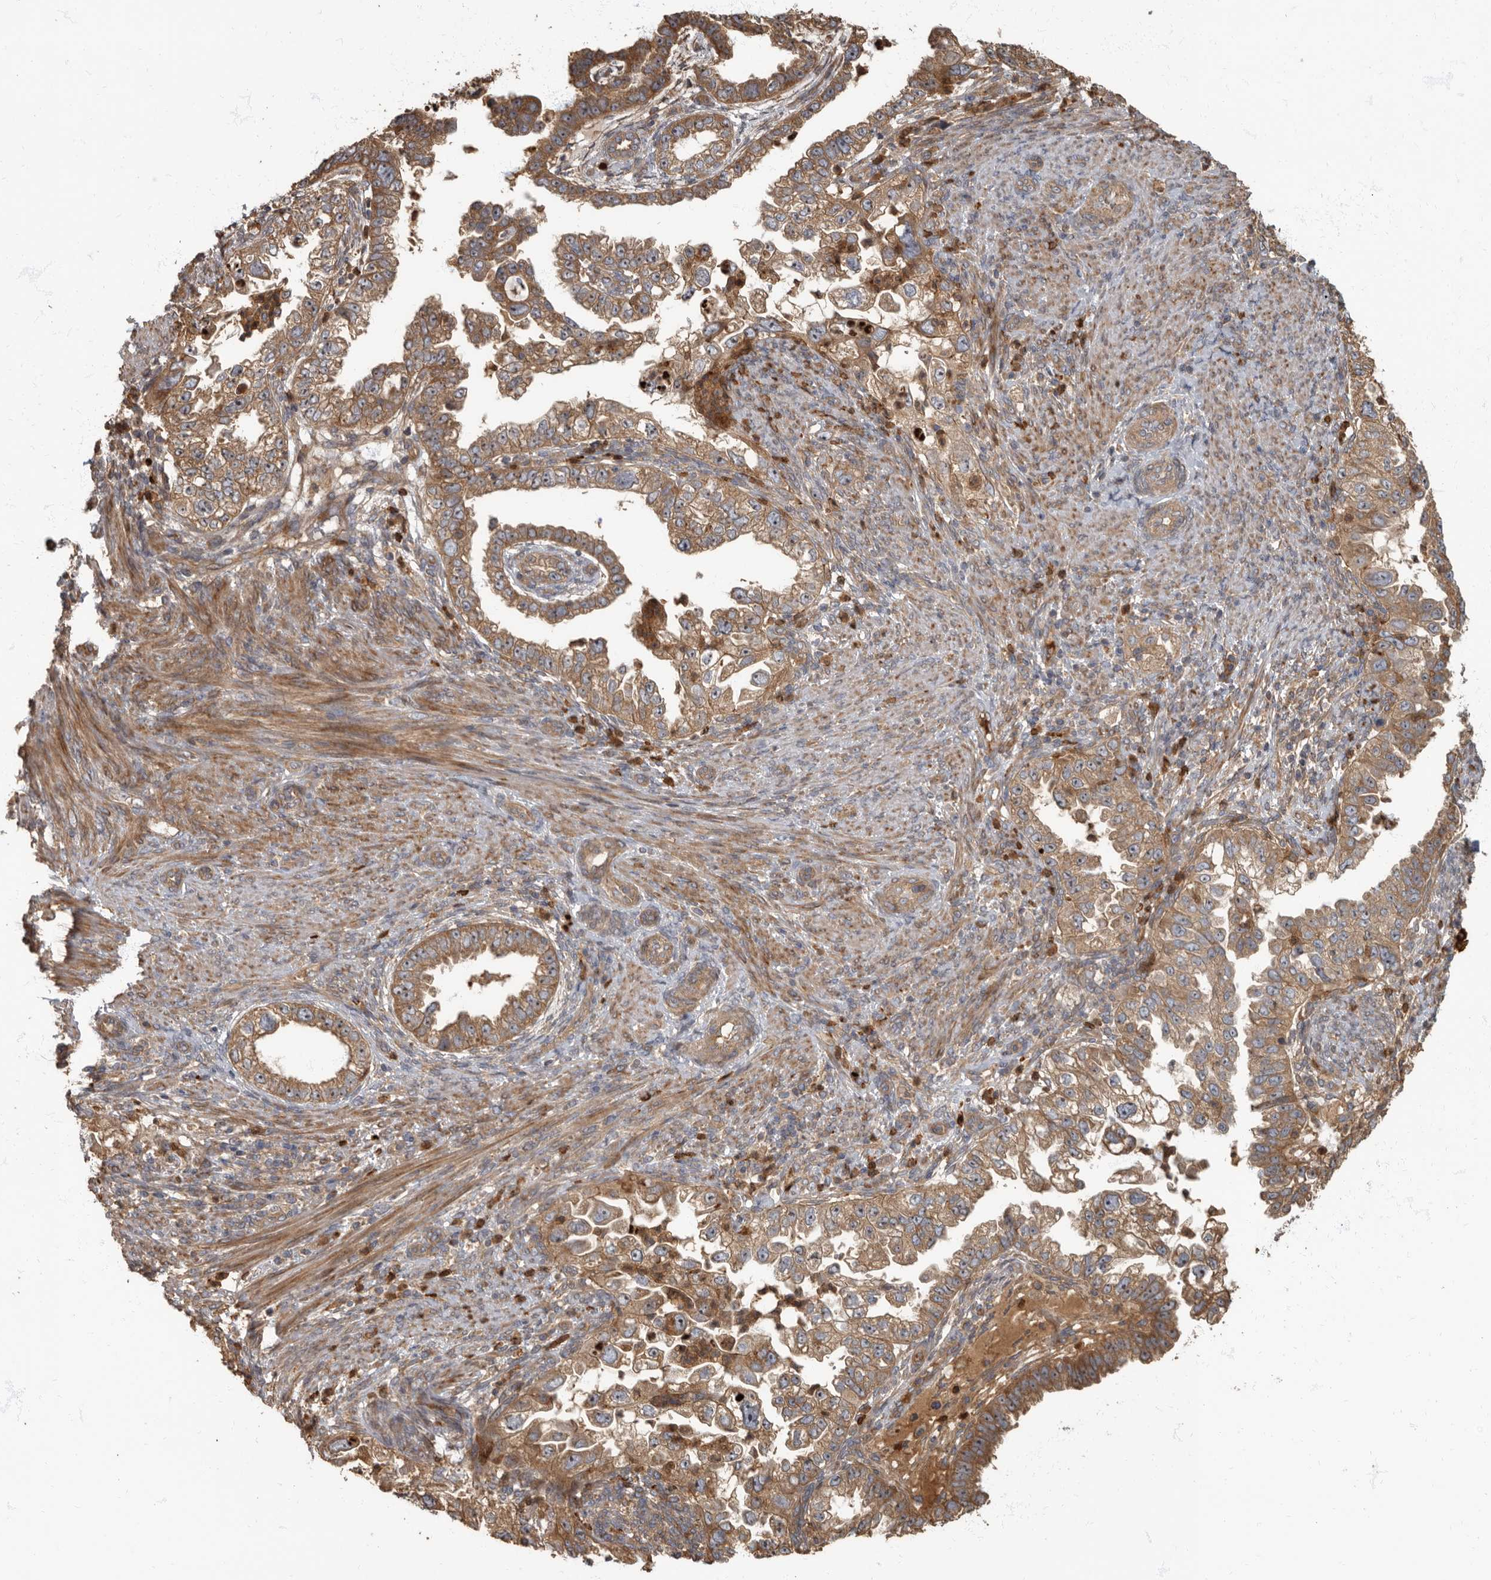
{"staining": {"intensity": "moderate", "quantity": ">75%", "location": "cytoplasmic/membranous"}, "tissue": "endometrial cancer", "cell_type": "Tumor cells", "image_type": "cancer", "snomed": [{"axis": "morphology", "description": "Adenocarcinoma, NOS"}, {"axis": "topography", "description": "Endometrium"}], "caption": "There is medium levels of moderate cytoplasmic/membranous staining in tumor cells of endometrial adenocarcinoma, as demonstrated by immunohistochemical staining (brown color).", "gene": "DAAM1", "patient": {"sex": "female", "age": 85}}